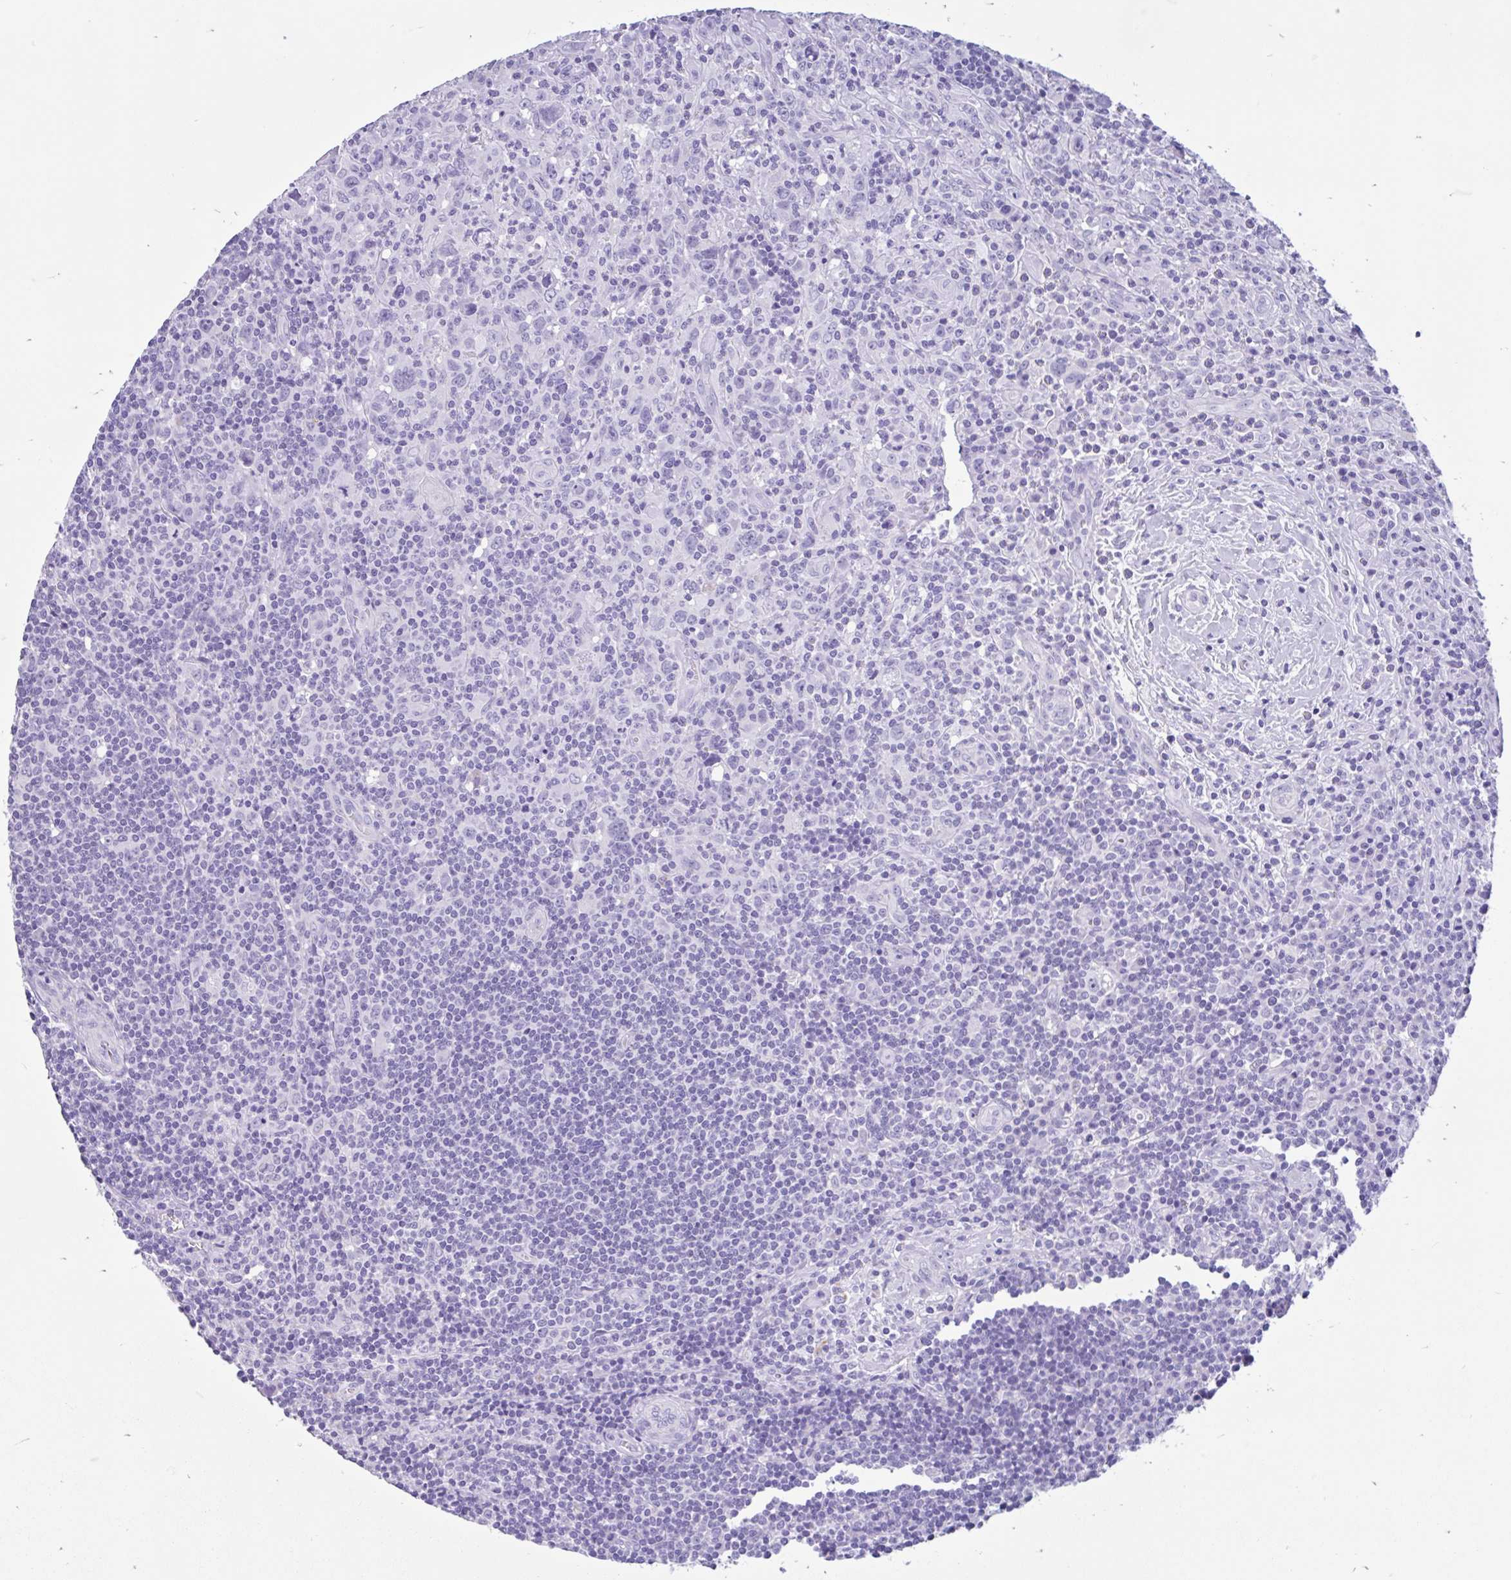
{"staining": {"intensity": "negative", "quantity": "none", "location": "none"}, "tissue": "lymphoma", "cell_type": "Tumor cells", "image_type": "cancer", "snomed": [{"axis": "morphology", "description": "Hodgkin's disease, NOS"}, {"axis": "topography", "description": "Lymph node"}], "caption": "Immunohistochemistry photomicrograph of neoplastic tissue: human lymphoma stained with DAB displays no significant protein staining in tumor cells.", "gene": "OR4N4", "patient": {"sex": "female", "age": 18}}